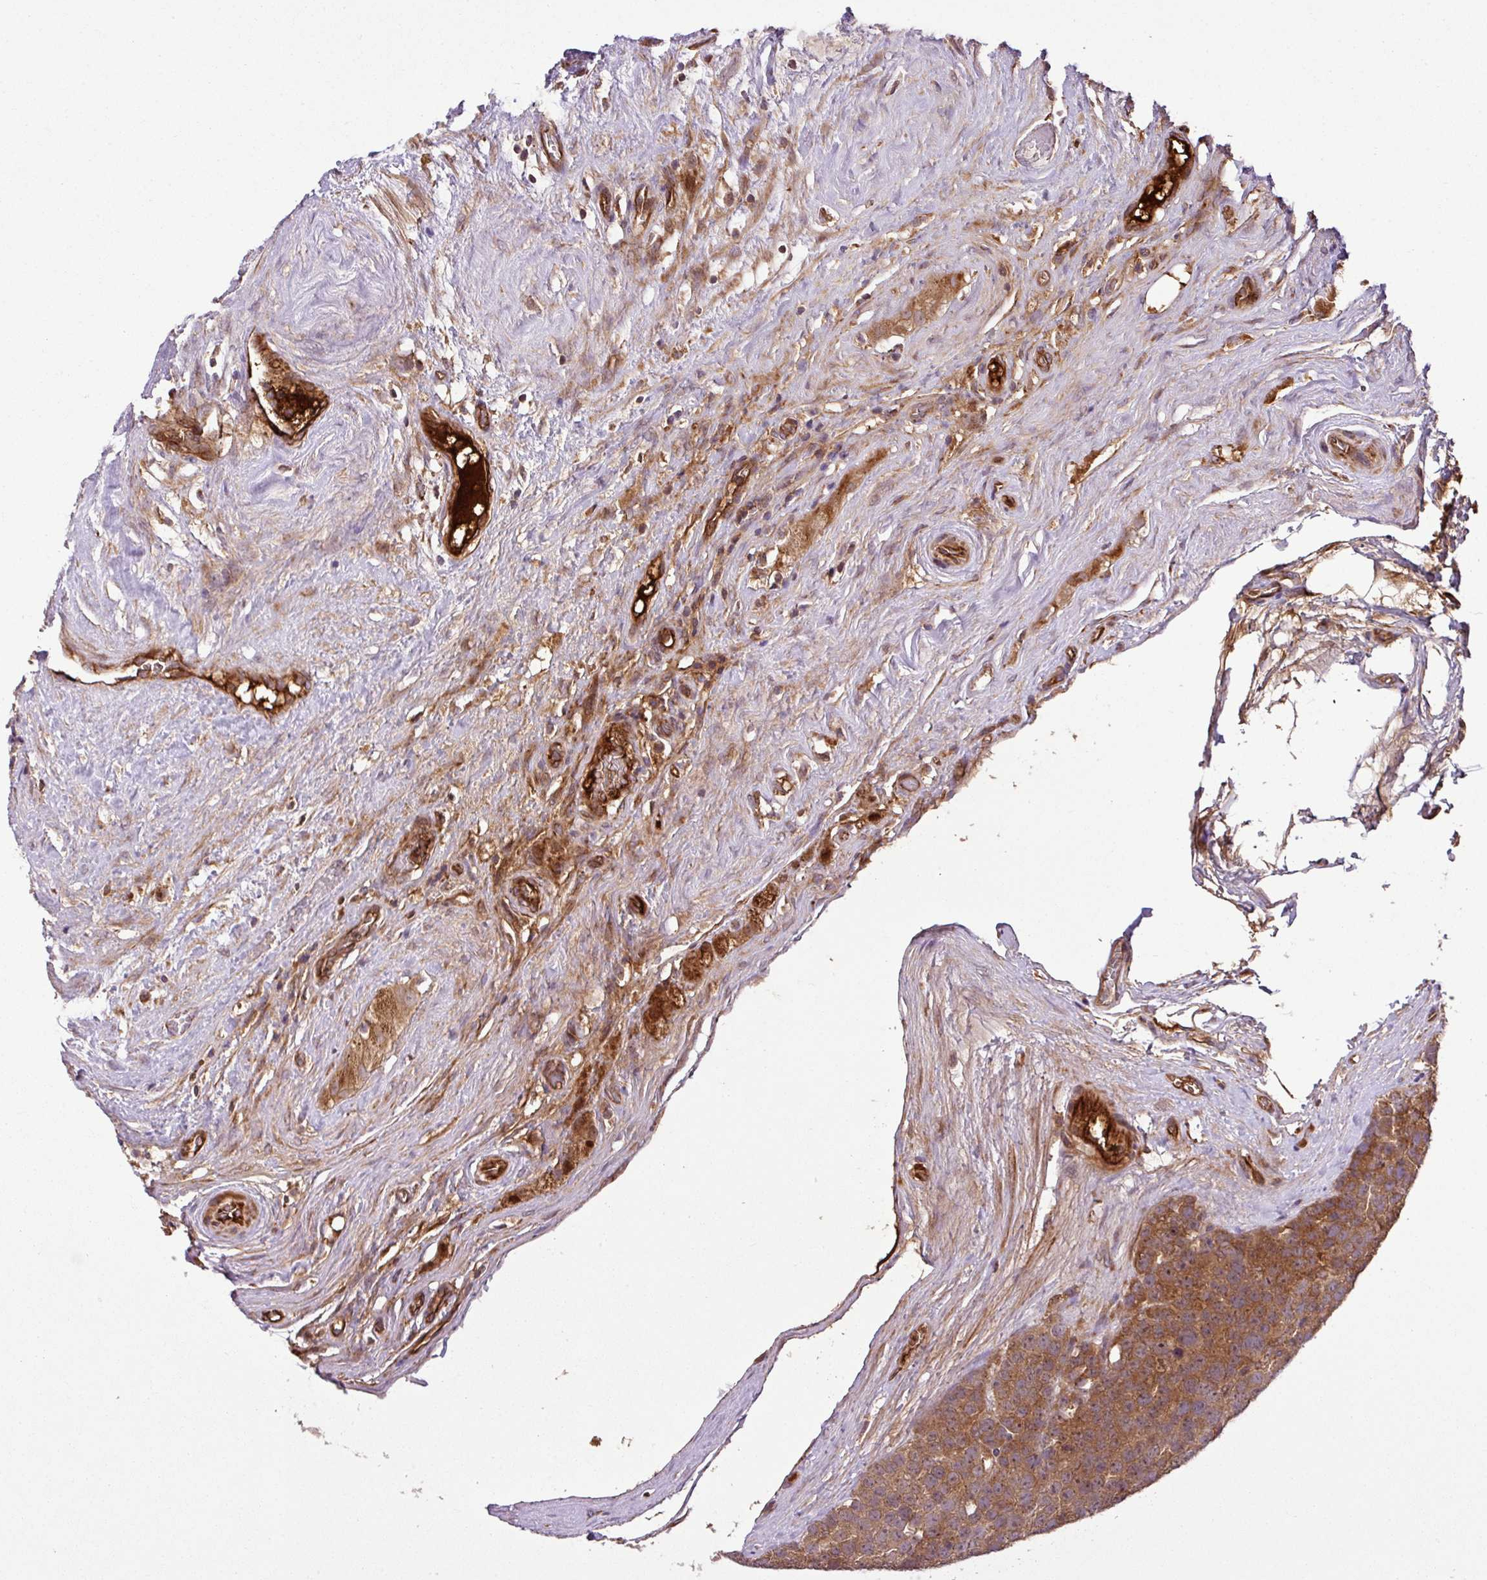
{"staining": {"intensity": "moderate", "quantity": ">75%", "location": "cytoplasmic/membranous,nuclear"}, "tissue": "testis cancer", "cell_type": "Tumor cells", "image_type": "cancer", "snomed": [{"axis": "morphology", "description": "Seminoma, NOS"}, {"axis": "topography", "description": "Testis"}], "caption": "Immunohistochemical staining of testis seminoma displays medium levels of moderate cytoplasmic/membranous and nuclear expression in about >75% of tumor cells.", "gene": "ZNF266", "patient": {"sex": "male", "age": 71}}